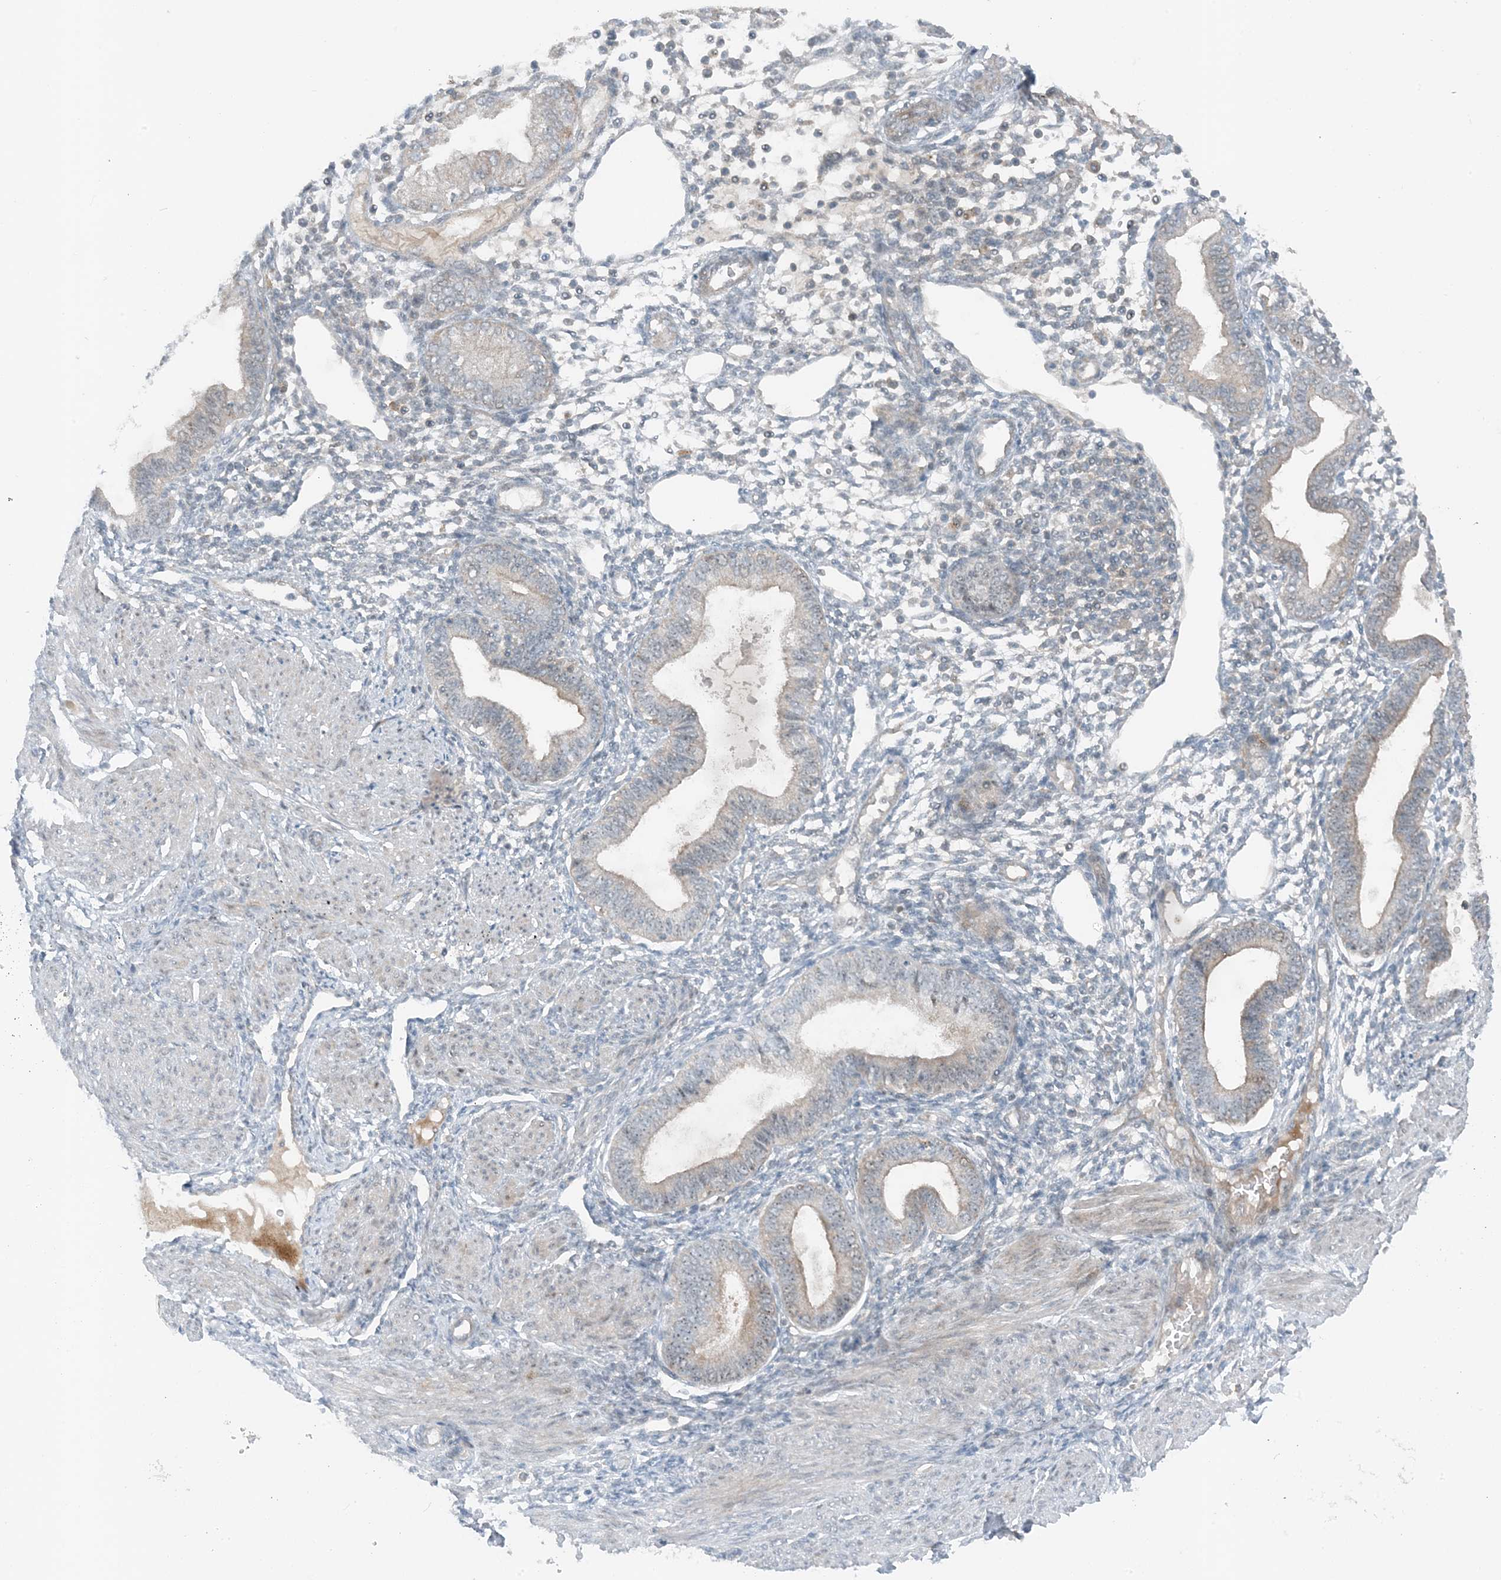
{"staining": {"intensity": "negative", "quantity": "none", "location": "none"}, "tissue": "endometrium", "cell_type": "Cells in endometrial stroma", "image_type": "normal", "snomed": [{"axis": "morphology", "description": "Normal tissue, NOS"}, {"axis": "topography", "description": "Endometrium"}], "caption": "IHC micrograph of benign endometrium stained for a protein (brown), which demonstrates no expression in cells in endometrial stroma.", "gene": "MITD1", "patient": {"sex": "female", "age": 53}}